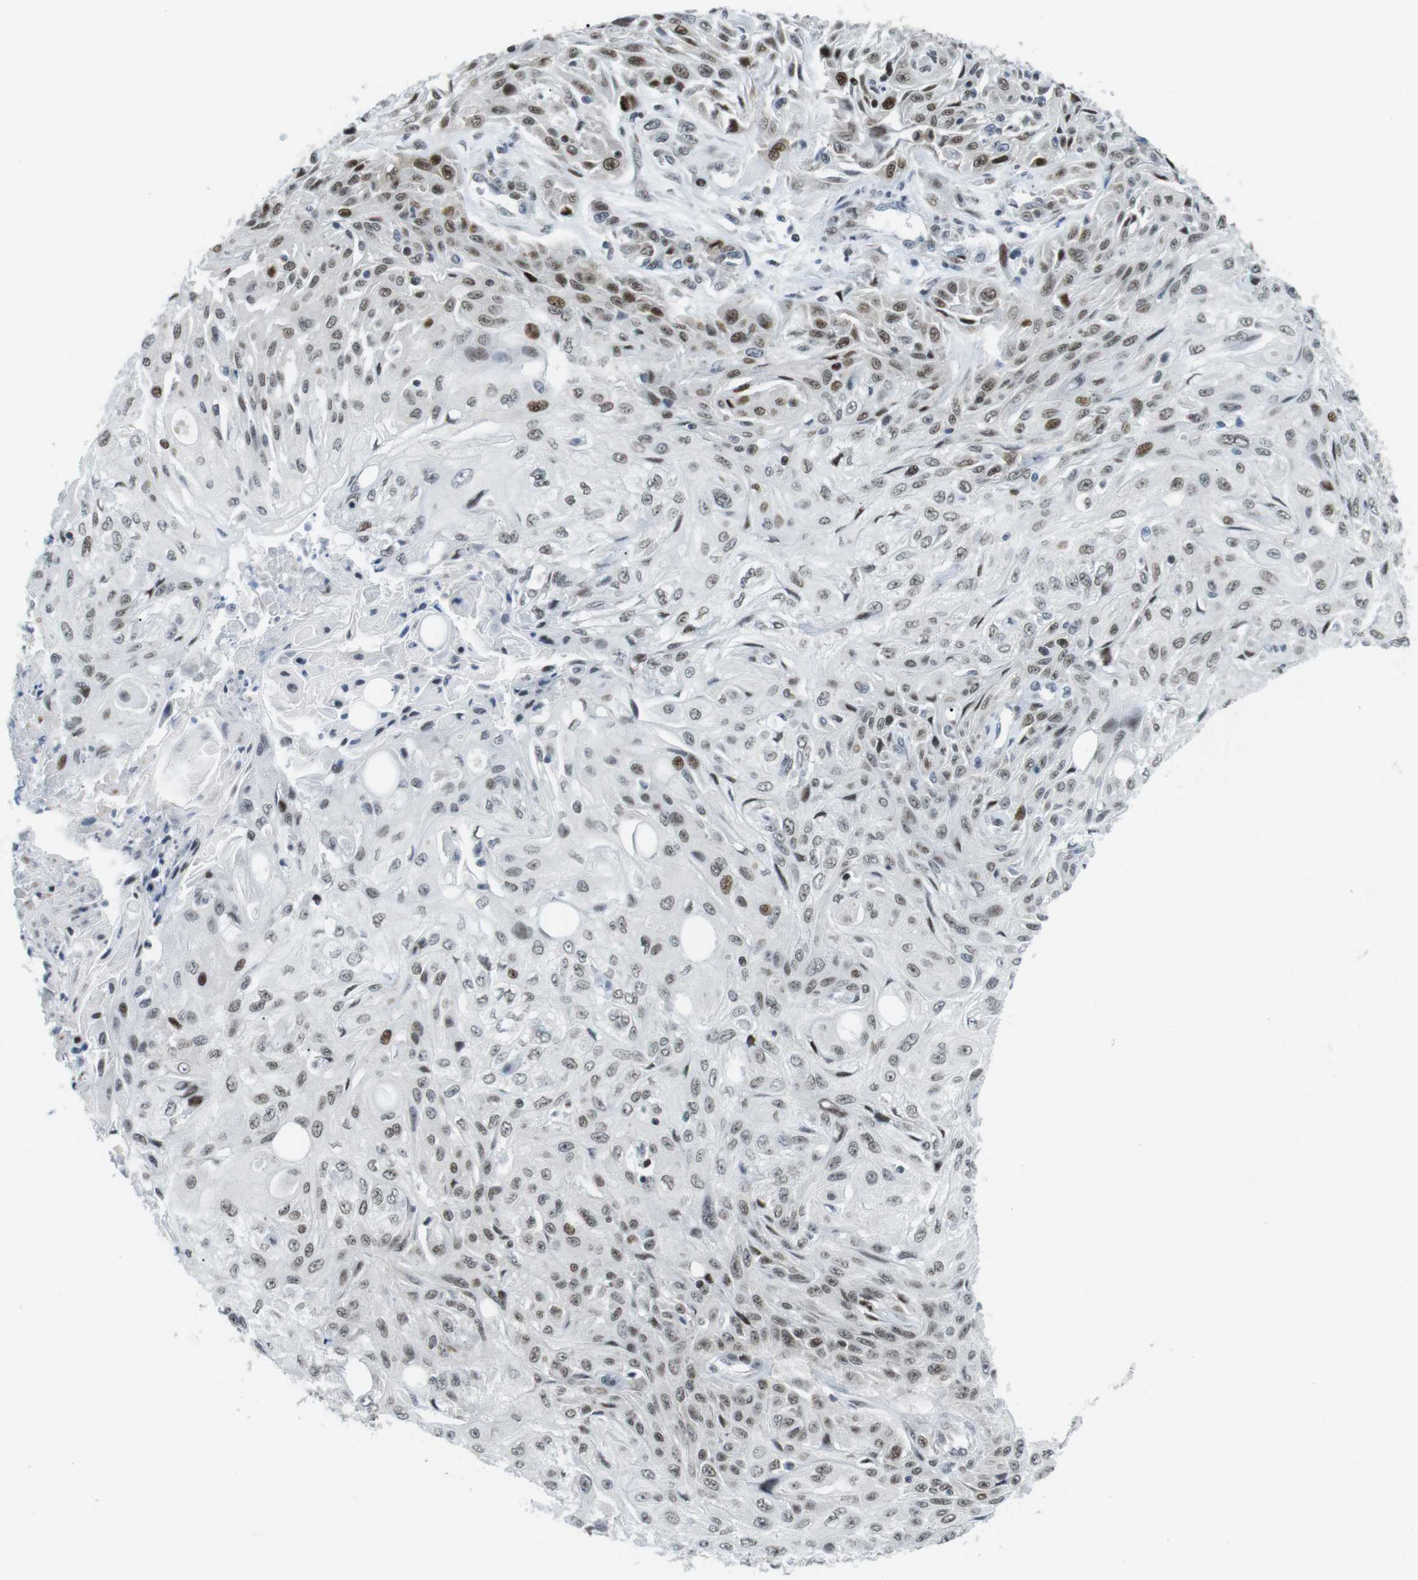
{"staining": {"intensity": "moderate", "quantity": "25%-75%", "location": "nuclear"}, "tissue": "skin cancer", "cell_type": "Tumor cells", "image_type": "cancer", "snomed": [{"axis": "morphology", "description": "Squamous cell carcinoma, NOS"}, {"axis": "topography", "description": "Skin"}], "caption": "Tumor cells display moderate nuclear staining in approximately 25%-75% of cells in skin squamous cell carcinoma.", "gene": "CDC27", "patient": {"sex": "male", "age": 75}}